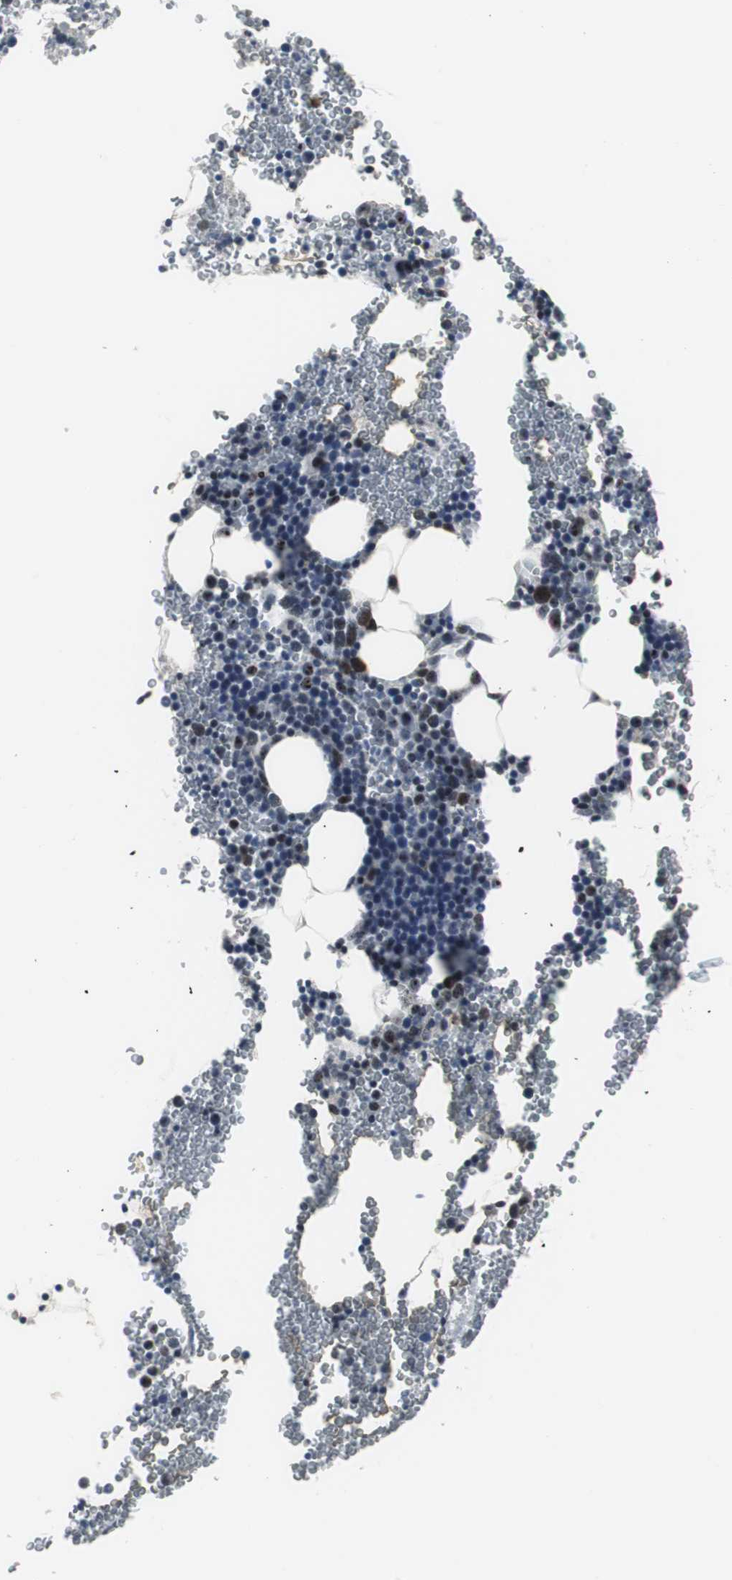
{"staining": {"intensity": "moderate", "quantity": "<25%", "location": "nuclear"}, "tissue": "bone marrow", "cell_type": "Hematopoietic cells", "image_type": "normal", "snomed": [{"axis": "morphology", "description": "Normal tissue, NOS"}, {"axis": "morphology", "description": "Inflammation, NOS"}, {"axis": "topography", "description": "Bone marrow"}], "caption": "Immunohistochemical staining of benign bone marrow reveals <25% levels of moderate nuclear protein staining in approximately <25% of hematopoietic cells. The protein of interest is shown in brown color, while the nuclei are stained blue.", "gene": "DOK1", "patient": {"sex": "male", "age": 22}}